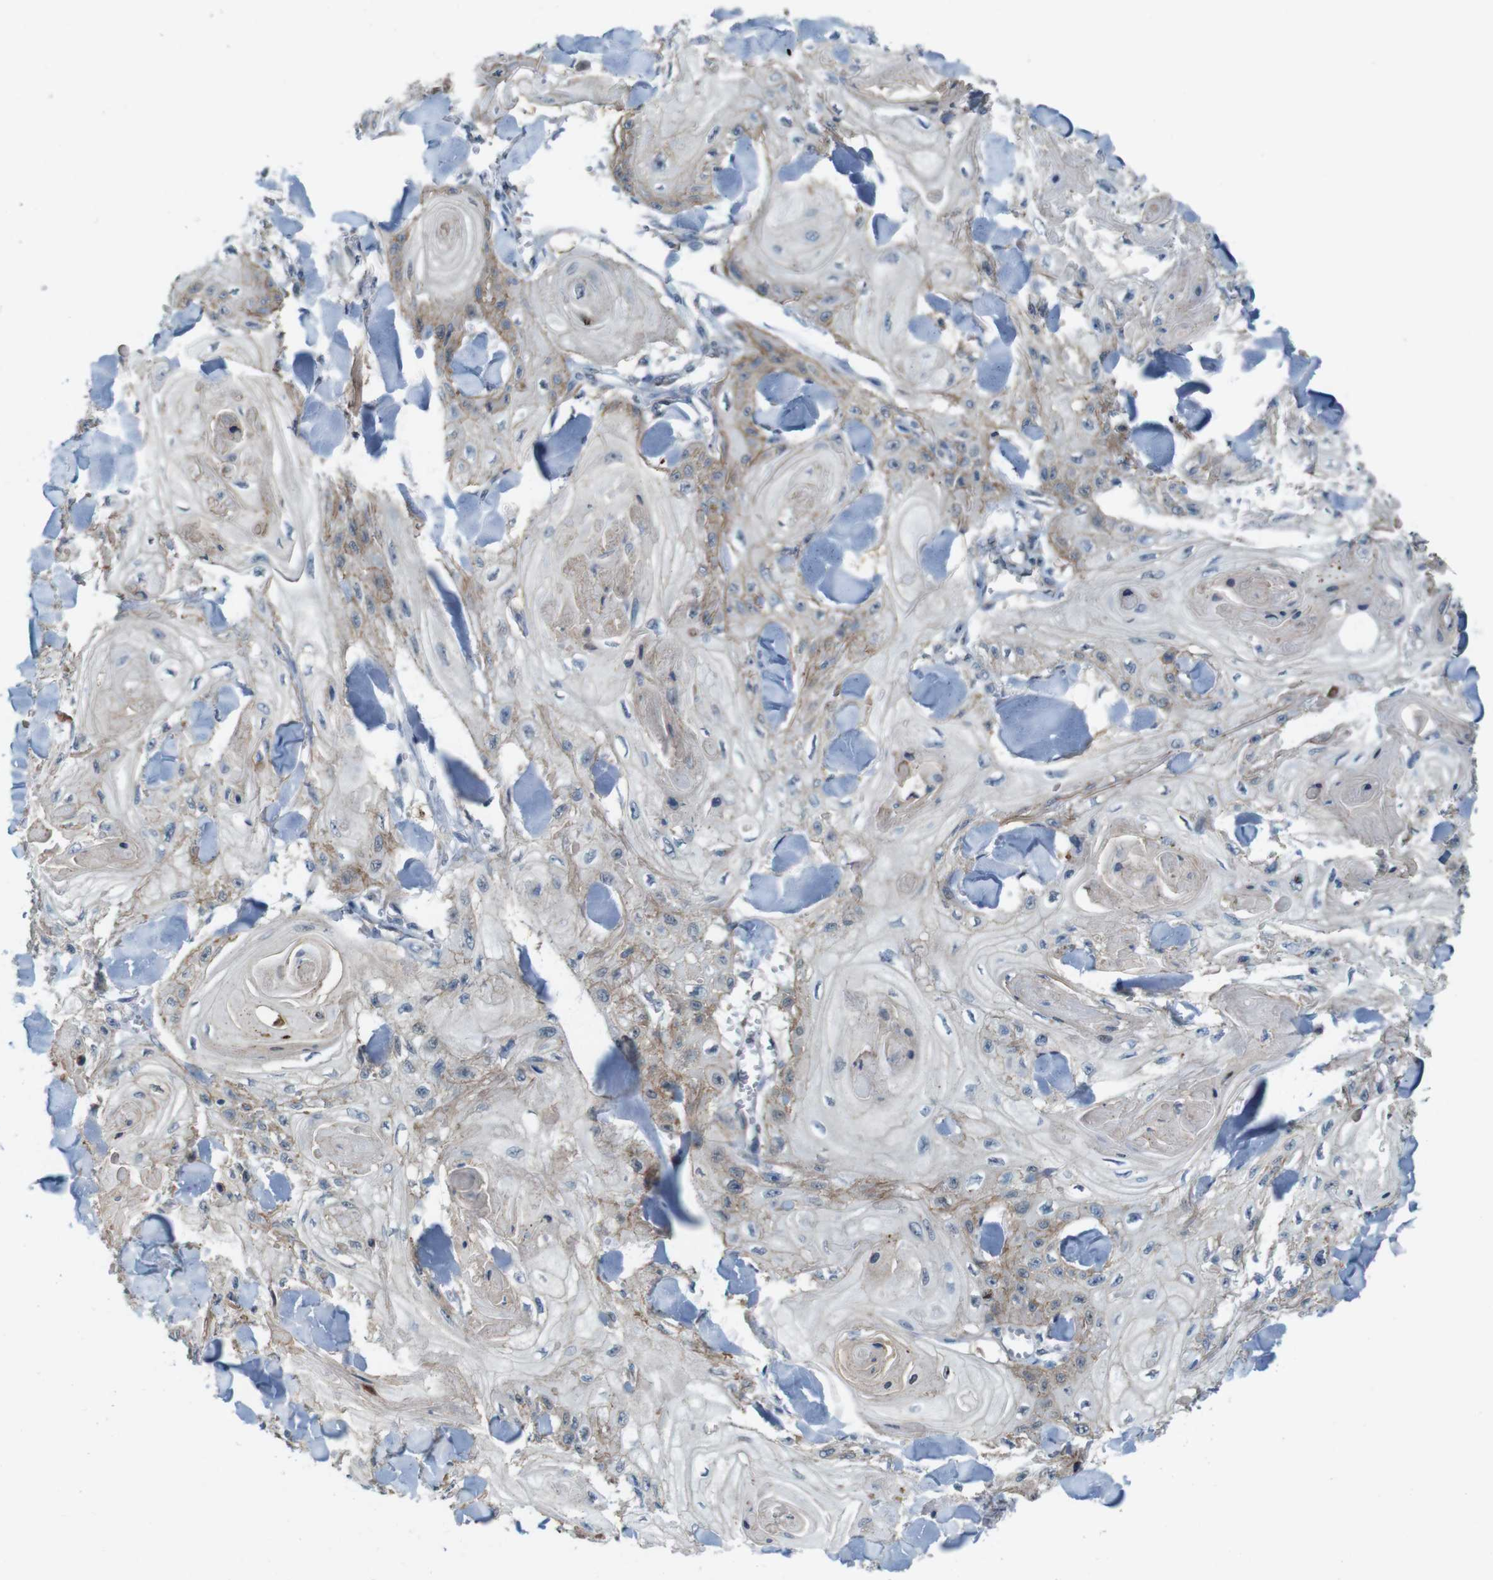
{"staining": {"intensity": "weak", "quantity": "<25%", "location": "cytoplasmic/membranous"}, "tissue": "skin cancer", "cell_type": "Tumor cells", "image_type": "cancer", "snomed": [{"axis": "morphology", "description": "Squamous cell carcinoma, NOS"}, {"axis": "topography", "description": "Skin"}], "caption": "Protein analysis of squamous cell carcinoma (skin) exhibits no significant expression in tumor cells.", "gene": "SKI", "patient": {"sex": "male", "age": 74}}